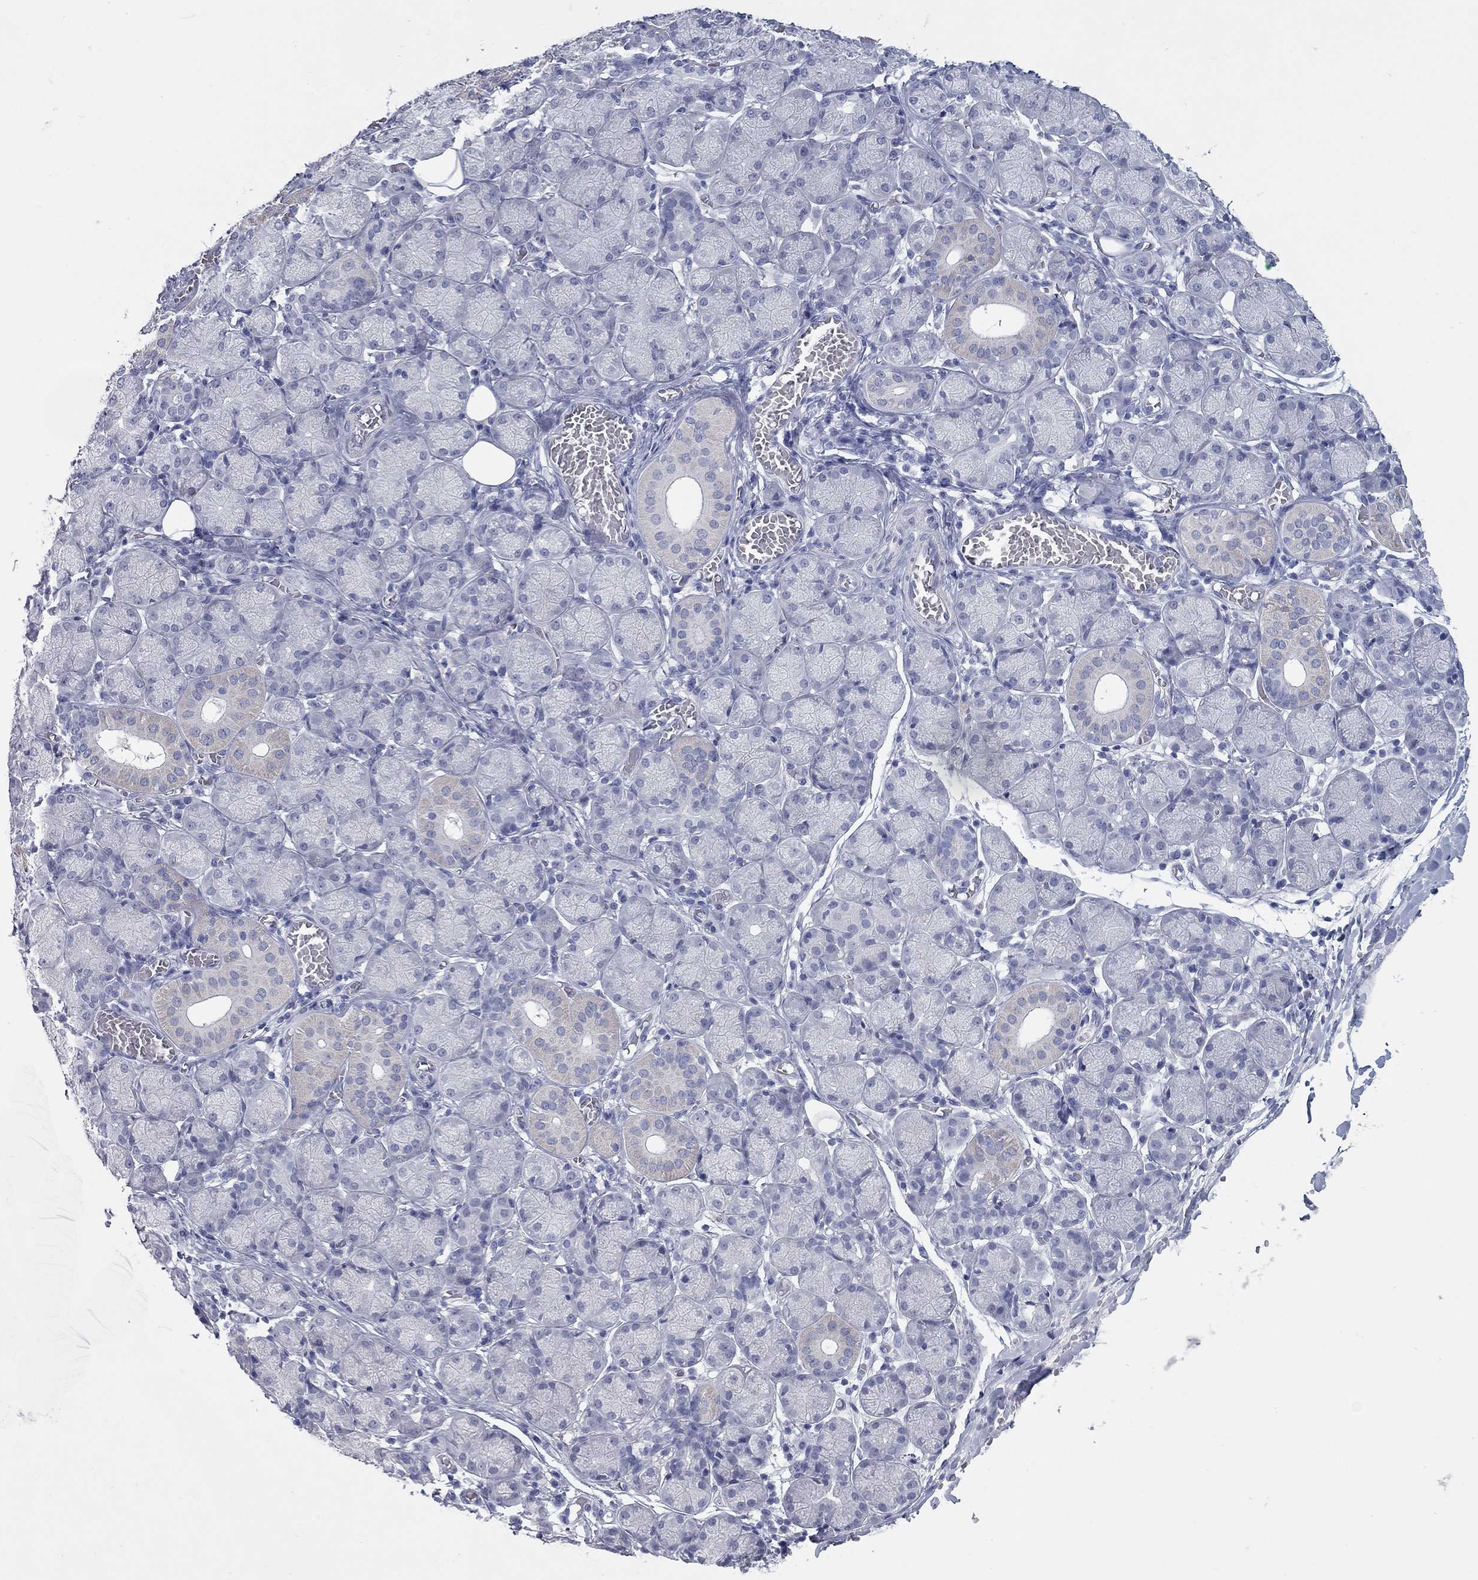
{"staining": {"intensity": "weak", "quantity": "<25%", "location": "cytoplasmic/membranous"}, "tissue": "salivary gland", "cell_type": "Glandular cells", "image_type": "normal", "snomed": [{"axis": "morphology", "description": "Normal tissue, NOS"}, {"axis": "topography", "description": "Salivary gland"}, {"axis": "topography", "description": "Peripheral nerve tissue"}], "caption": "High magnification brightfield microscopy of unremarkable salivary gland stained with DAB (brown) and counterstained with hematoxylin (blue): glandular cells show no significant positivity. The staining is performed using DAB brown chromogen with nuclei counter-stained in using hematoxylin.", "gene": "KIRREL2", "patient": {"sex": "female", "age": 24}}